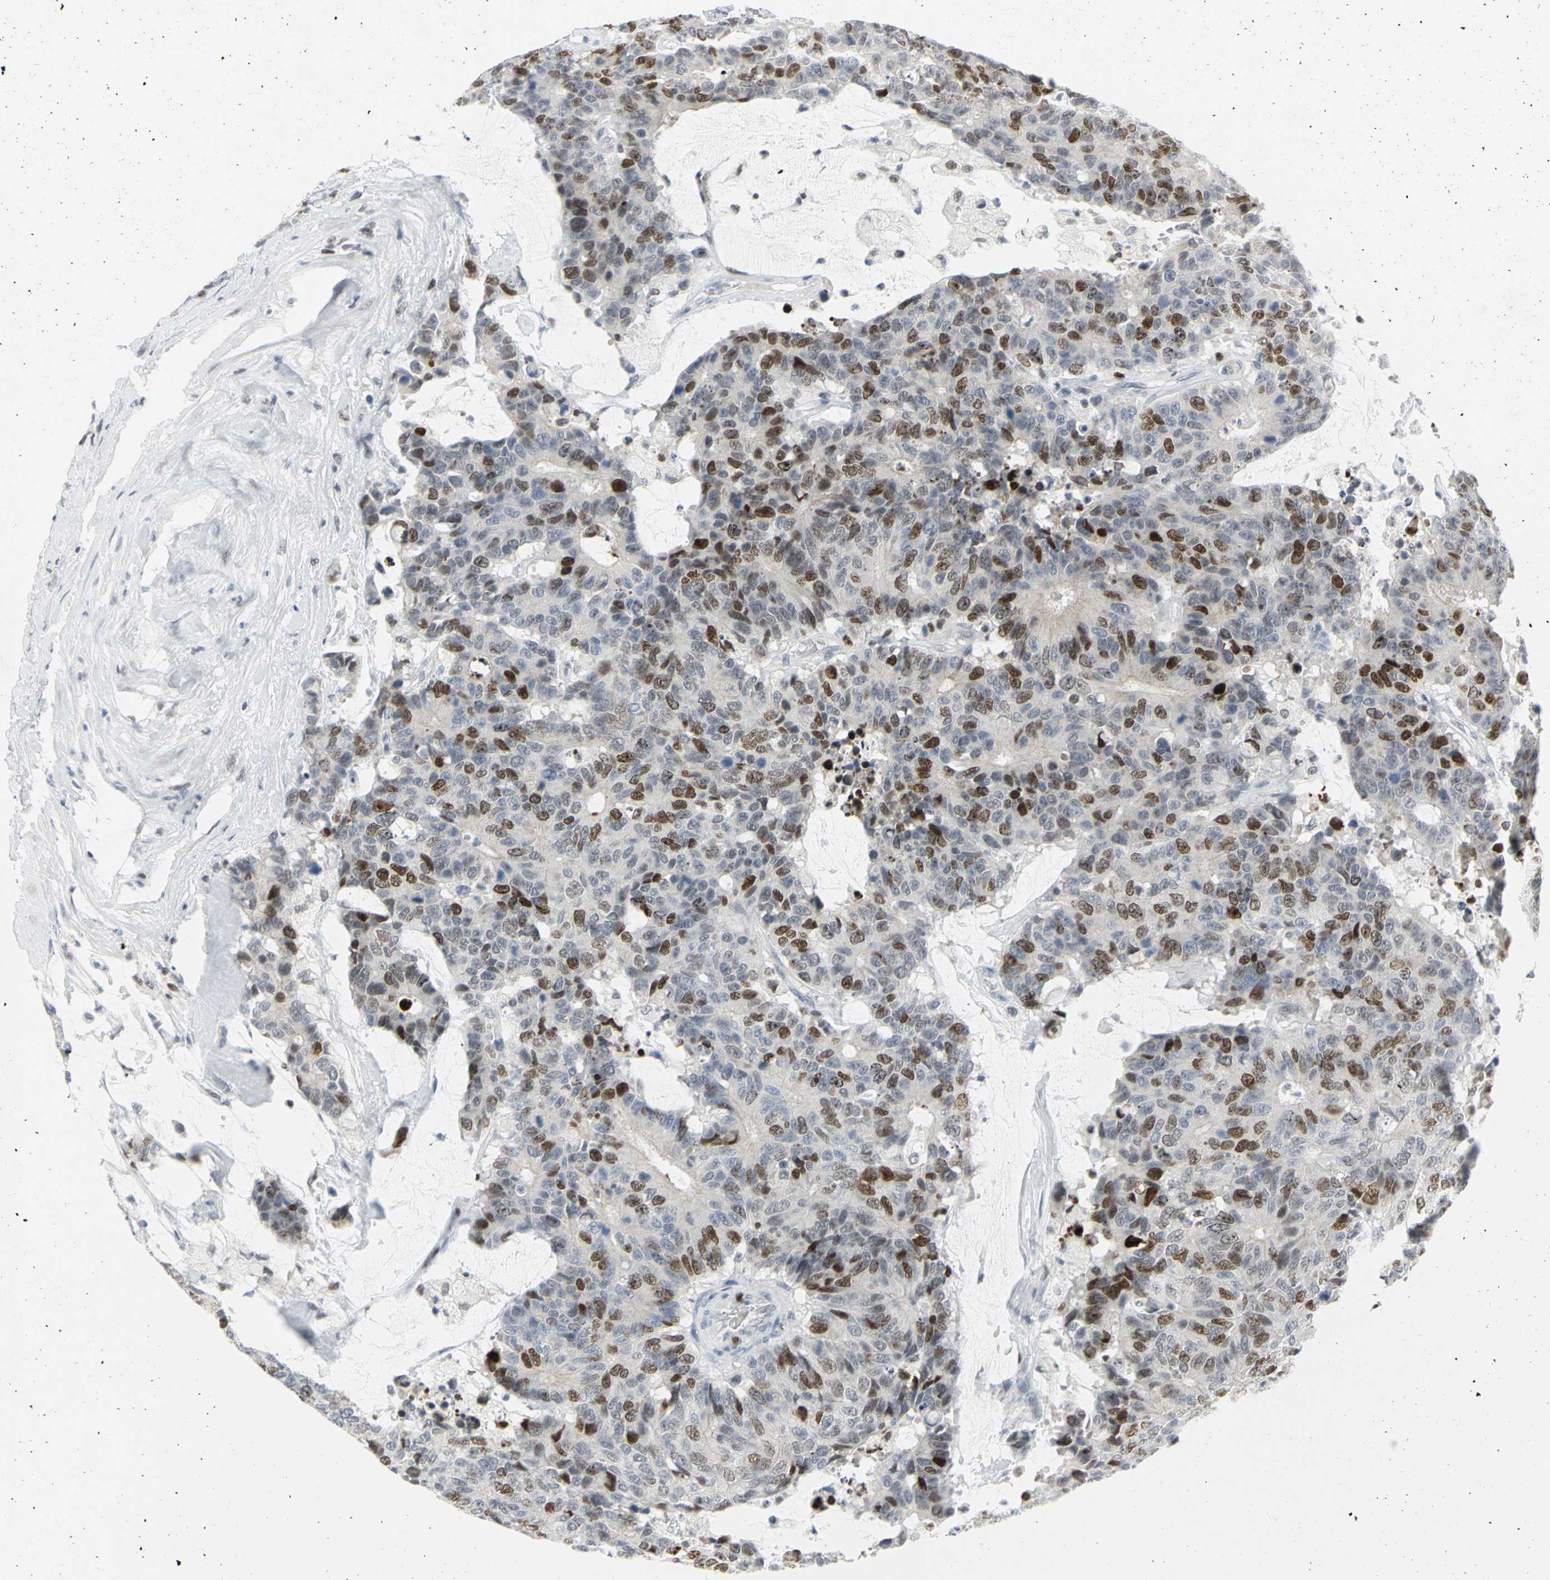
{"staining": {"intensity": "strong", "quantity": "25%-75%", "location": "nuclear"}, "tissue": "colorectal cancer", "cell_type": "Tumor cells", "image_type": "cancer", "snomed": [{"axis": "morphology", "description": "Adenocarcinoma, NOS"}, {"axis": "topography", "description": "Colon"}], "caption": "Protein staining of adenocarcinoma (colorectal) tissue displays strong nuclear expression in approximately 25%-75% of tumor cells. (IHC, brightfield microscopy, high magnification).", "gene": "RPA1", "patient": {"sex": "female", "age": 86}}